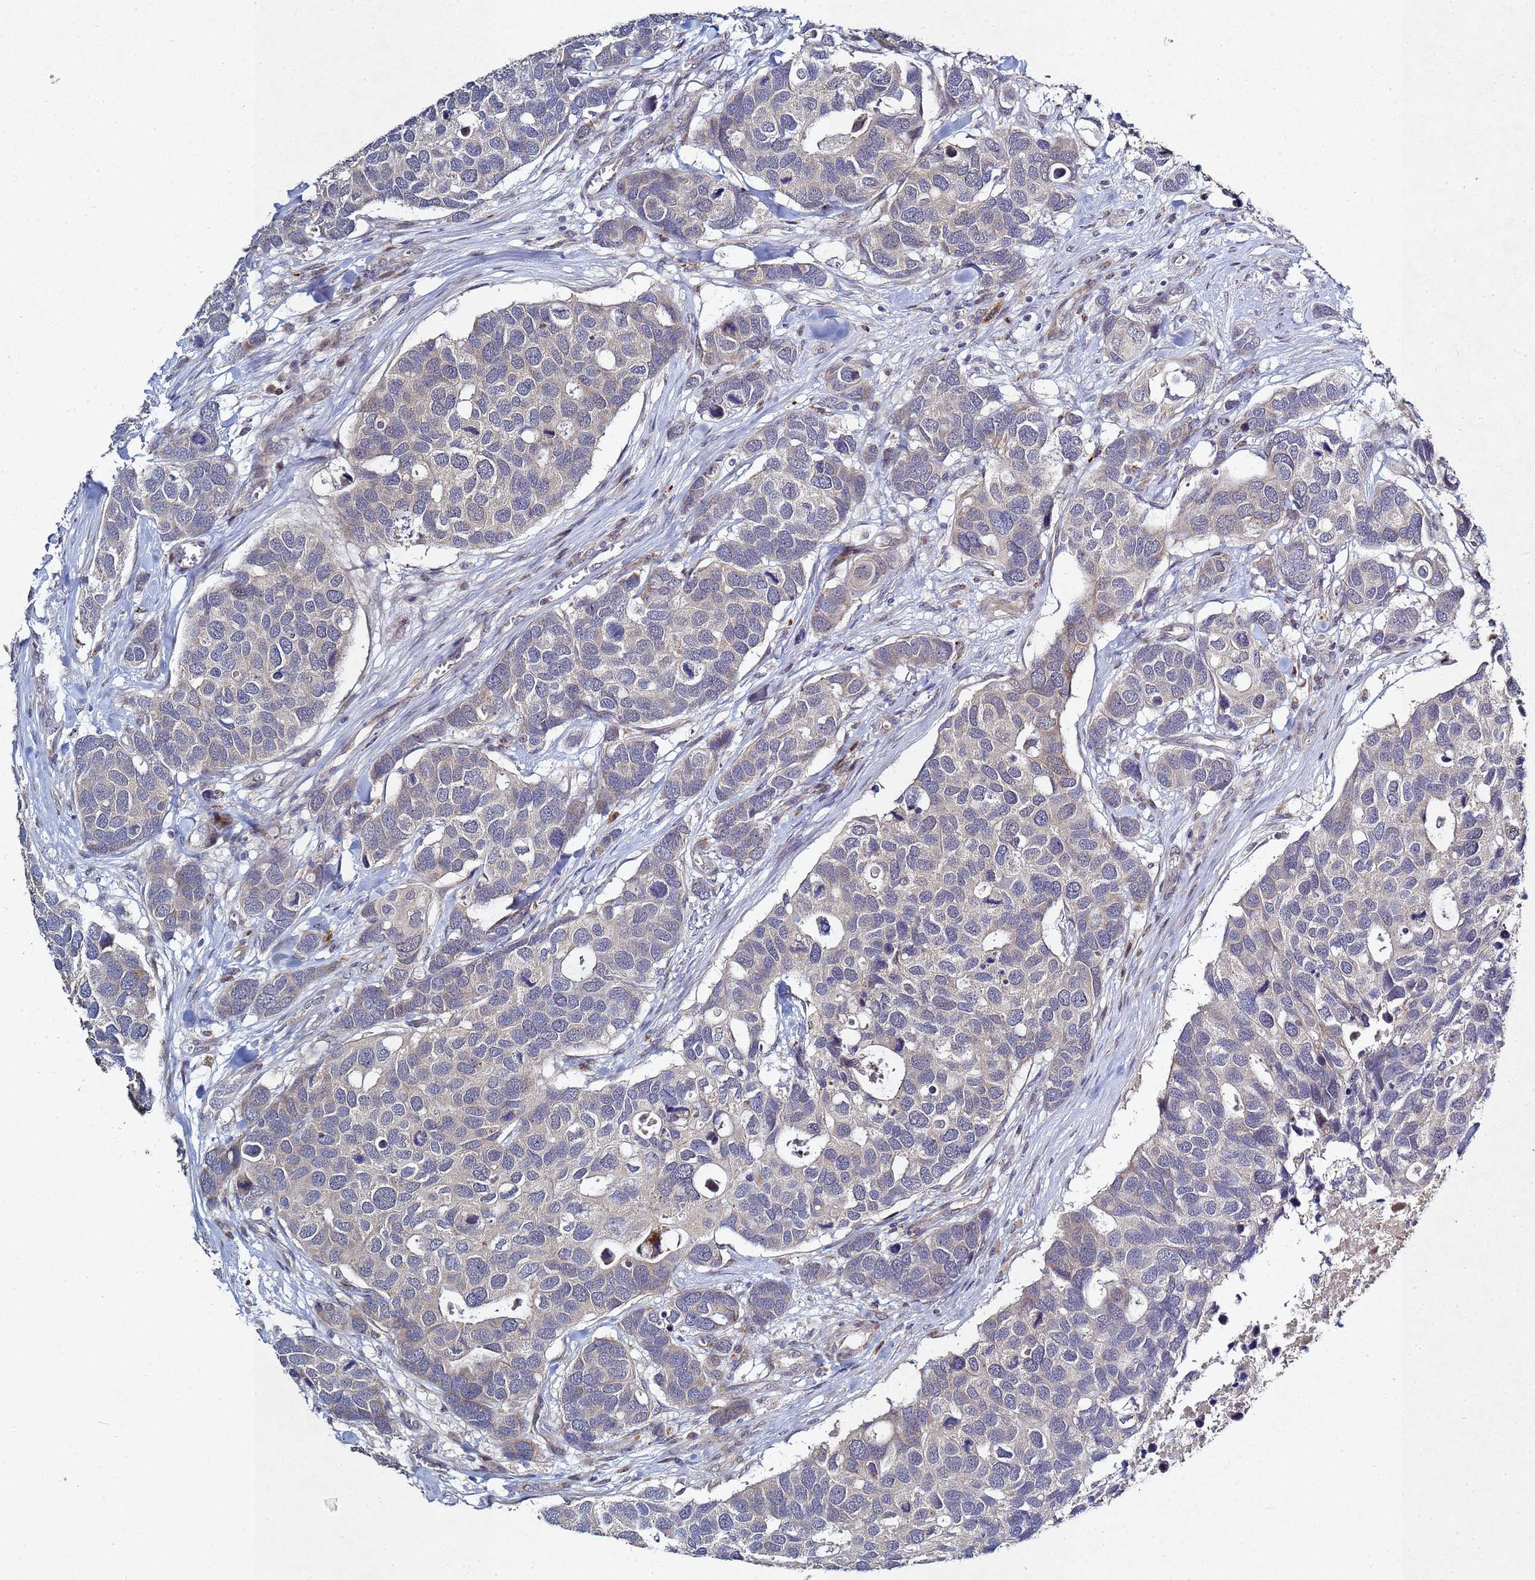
{"staining": {"intensity": "negative", "quantity": "none", "location": "none"}, "tissue": "breast cancer", "cell_type": "Tumor cells", "image_type": "cancer", "snomed": [{"axis": "morphology", "description": "Duct carcinoma"}, {"axis": "topography", "description": "Breast"}], "caption": "DAB (3,3'-diaminobenzidine) immunohistochemical staining of infiltrating ductal carcinoma (breast) exhibits no significant staining in tumor cells.", "gene": "TNPO2", "patient": {"sex": "female", "age": 83}}